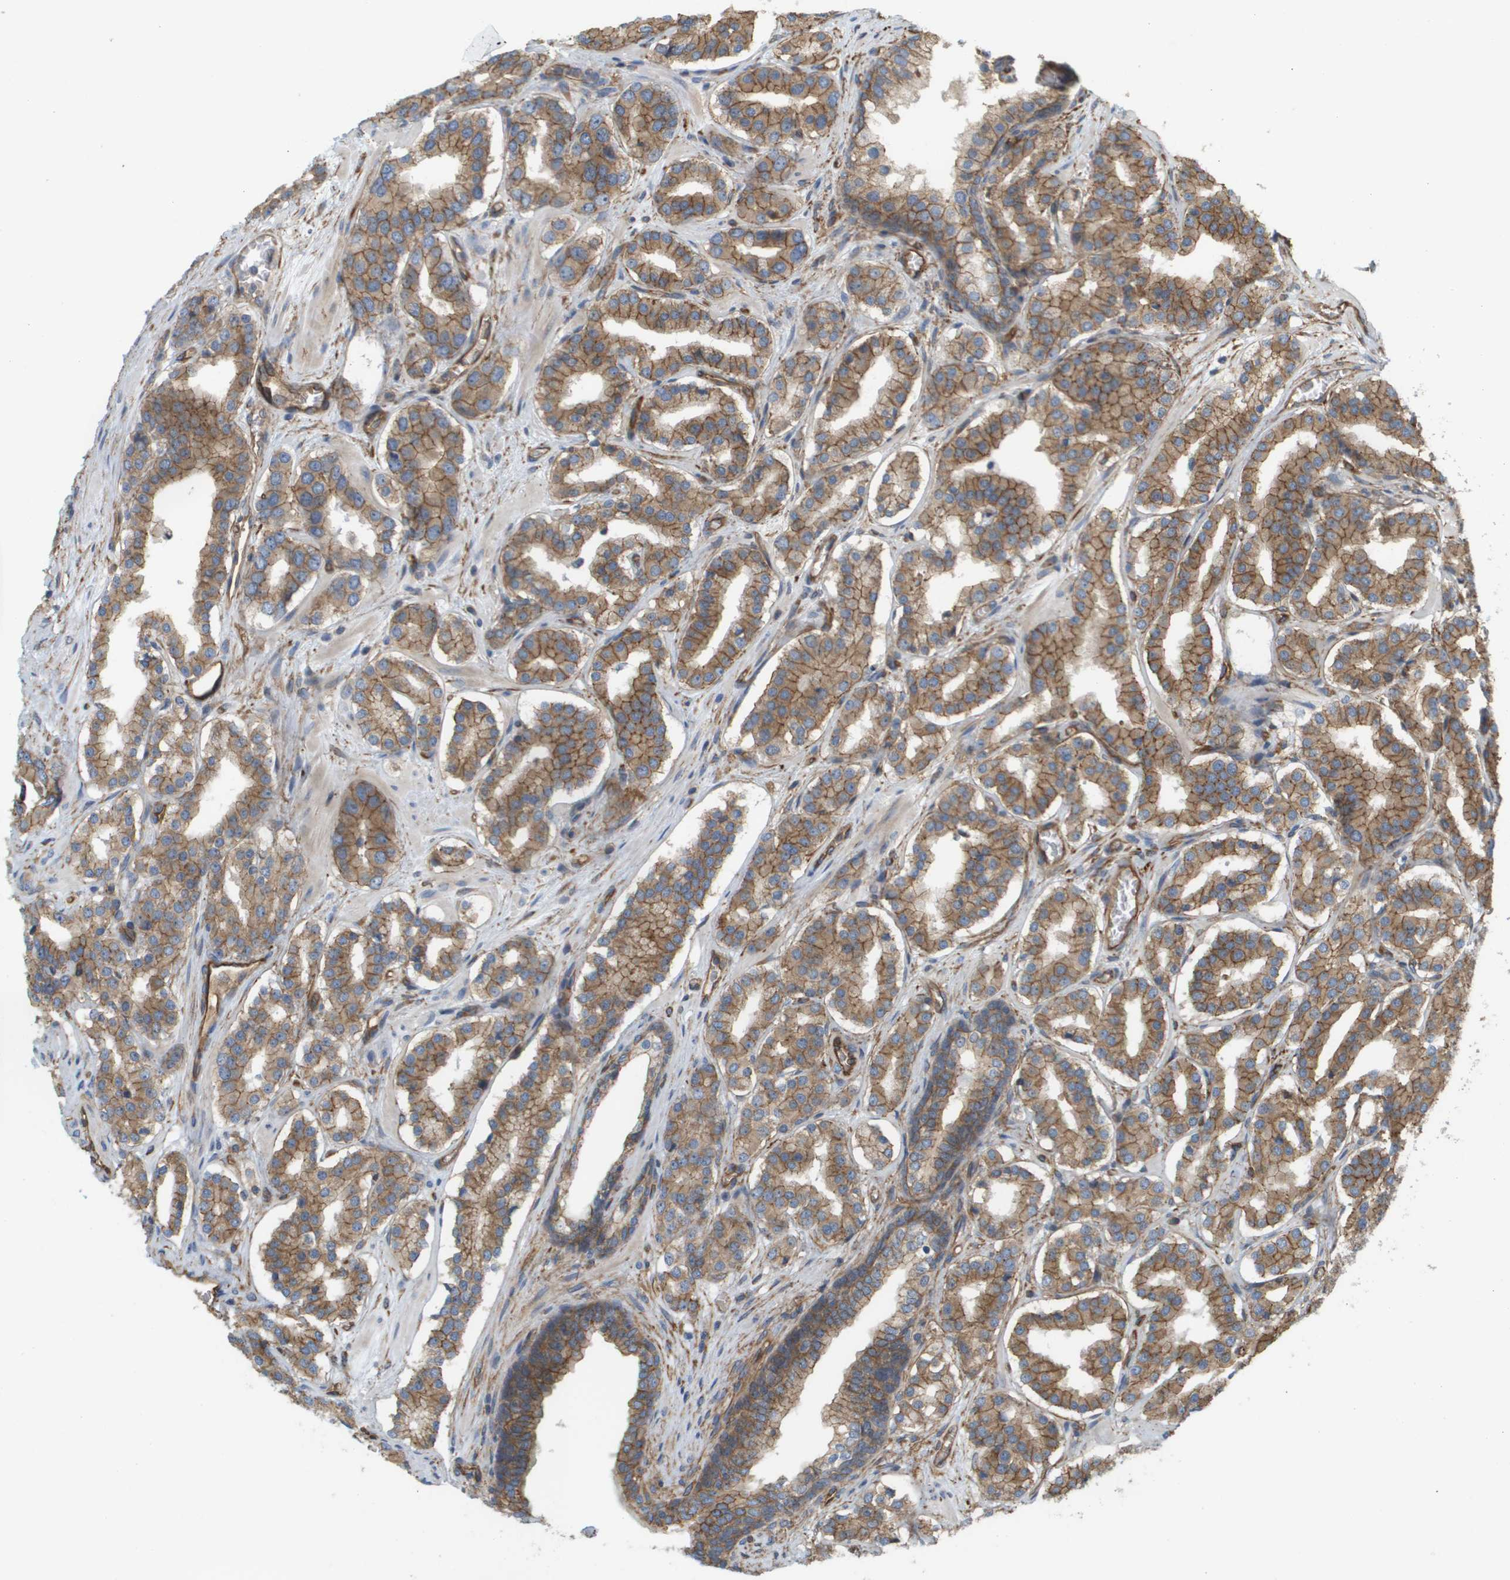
{"staining": {"intensity": "moderate", "quantity": ">75%", "location": "cytoplasmic/membranous"}, "tissue": "prostate cancer", "cell_type": "Tumor cells", "image_type": "cancer", "snomed": [{"axis": "morphology", "description": "Adenocarcinoma, High grade"}, {"axis": "topography", "description": "Prostate"}], "caption": "Protein staining reveals moderate cytoplasmic/membranous expression in approximately >75% of tumor cells in prostate cancer (adenocarcinoma (high-grade)). Nuclei are stained in blue.", "gene": "SGMS2", "patient": {"sex": "male", "age": 60}}